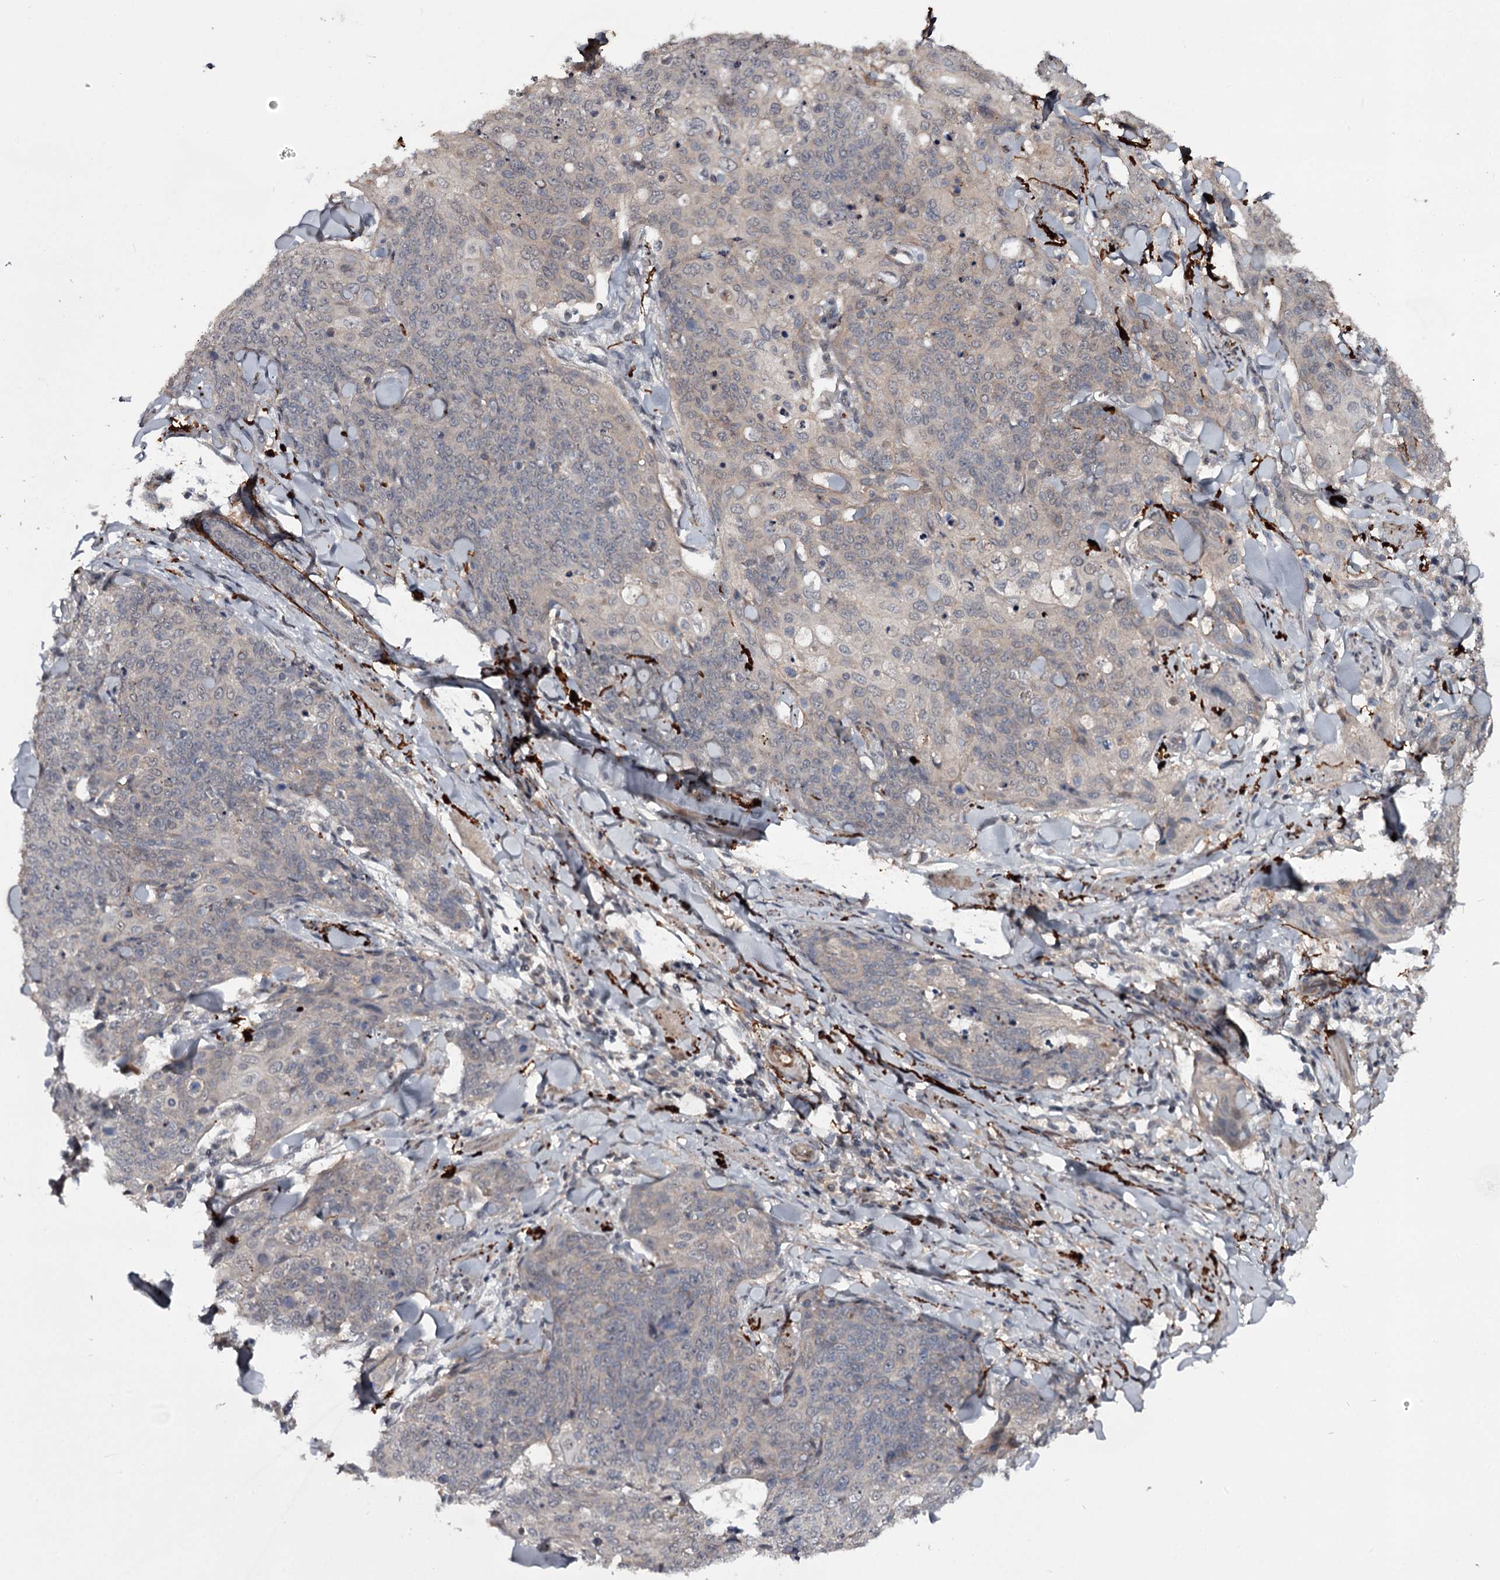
{"staining": {"intensity": "negative", "quantity": "none", "location": "none"}, "tissue": "skin cancer", "cell_type": "Tumor cells", "image_type": "cancer", "snomed": [{"axis": "morphology", "description": "Squamous cell carcinoma, NOS"}, {"axis": "topography", "description": "Skin"}, {"axis": "topography", "description": "Vulva"}], "caption": "A high-resolution histopathology image shows immunohistochemistry staining of skin squamous cell carcinoma, which demonstrates no significant staining in tumor cells. Nuclei are stained in blue.", "gene": "CWF19L2", "patient": {"sex": "female", "age": 85}}